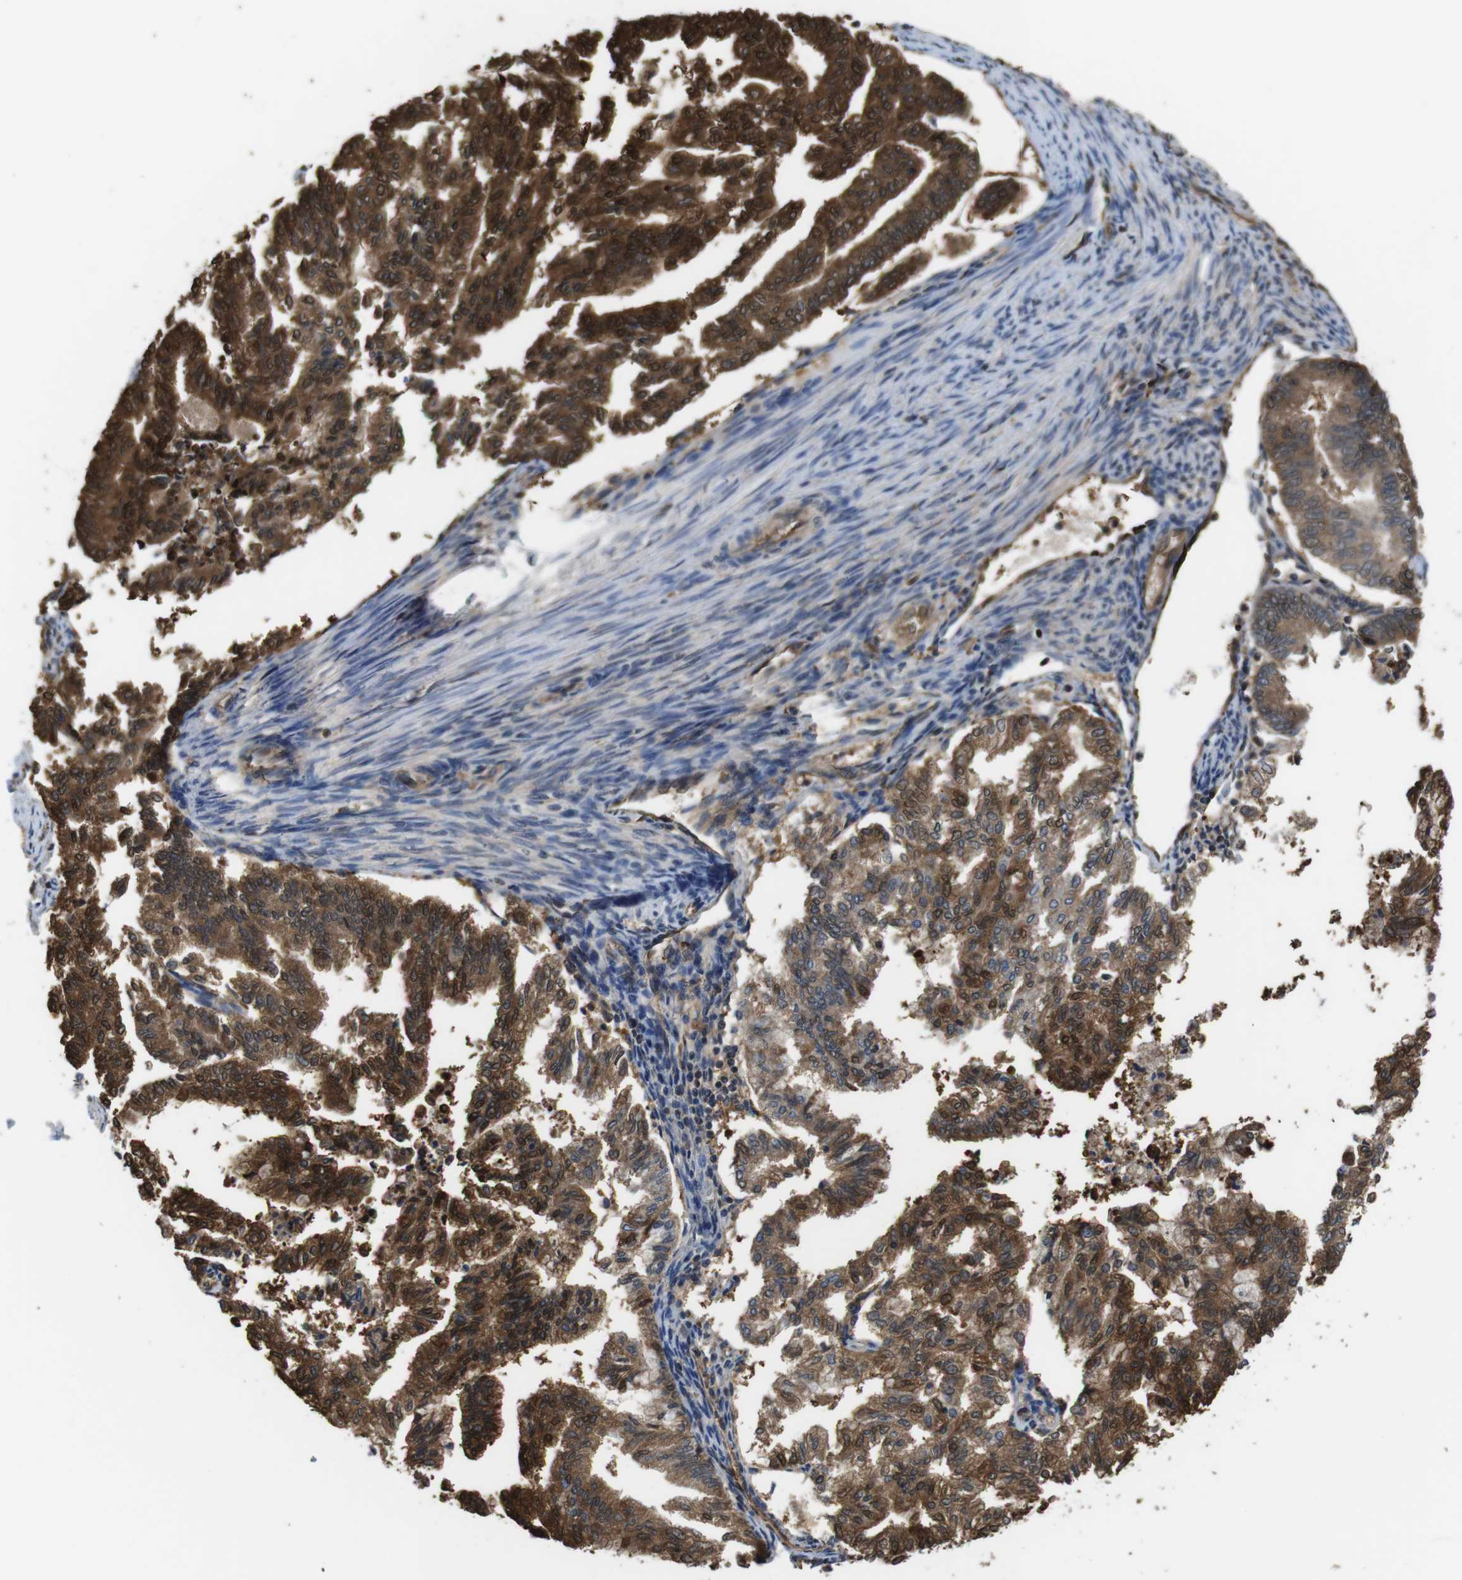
{"staining": {"intensity": "strong", "quantity": ">75%", "location": "cytoplasmic/membranous,nuclear"}, "tissue": "endometrial cancer", "cell_type": "Tumor cells", "image_type": "cancer", "snomed": [{"axis": "morphology", "description": "Adenocarcinoma, NOS"}, {"axis": "topography", "description": "Endometrium"}], "caption": "Immunohistochemistry (IHC) staining of adenocarcinoma (endometrial), which displays high levels of strong cytoplasmic/membranous and nuclear expression in about >75% of tumor cells indicating strong cytoplasmic/membranous and nuclear protein positivity. The staining was performed using DAB (brown) for protein detection and nuclei were counterstained in hematoxylin (blue).", "gene": "LDHA", "patient": {"sex": "female", "age": 79}}